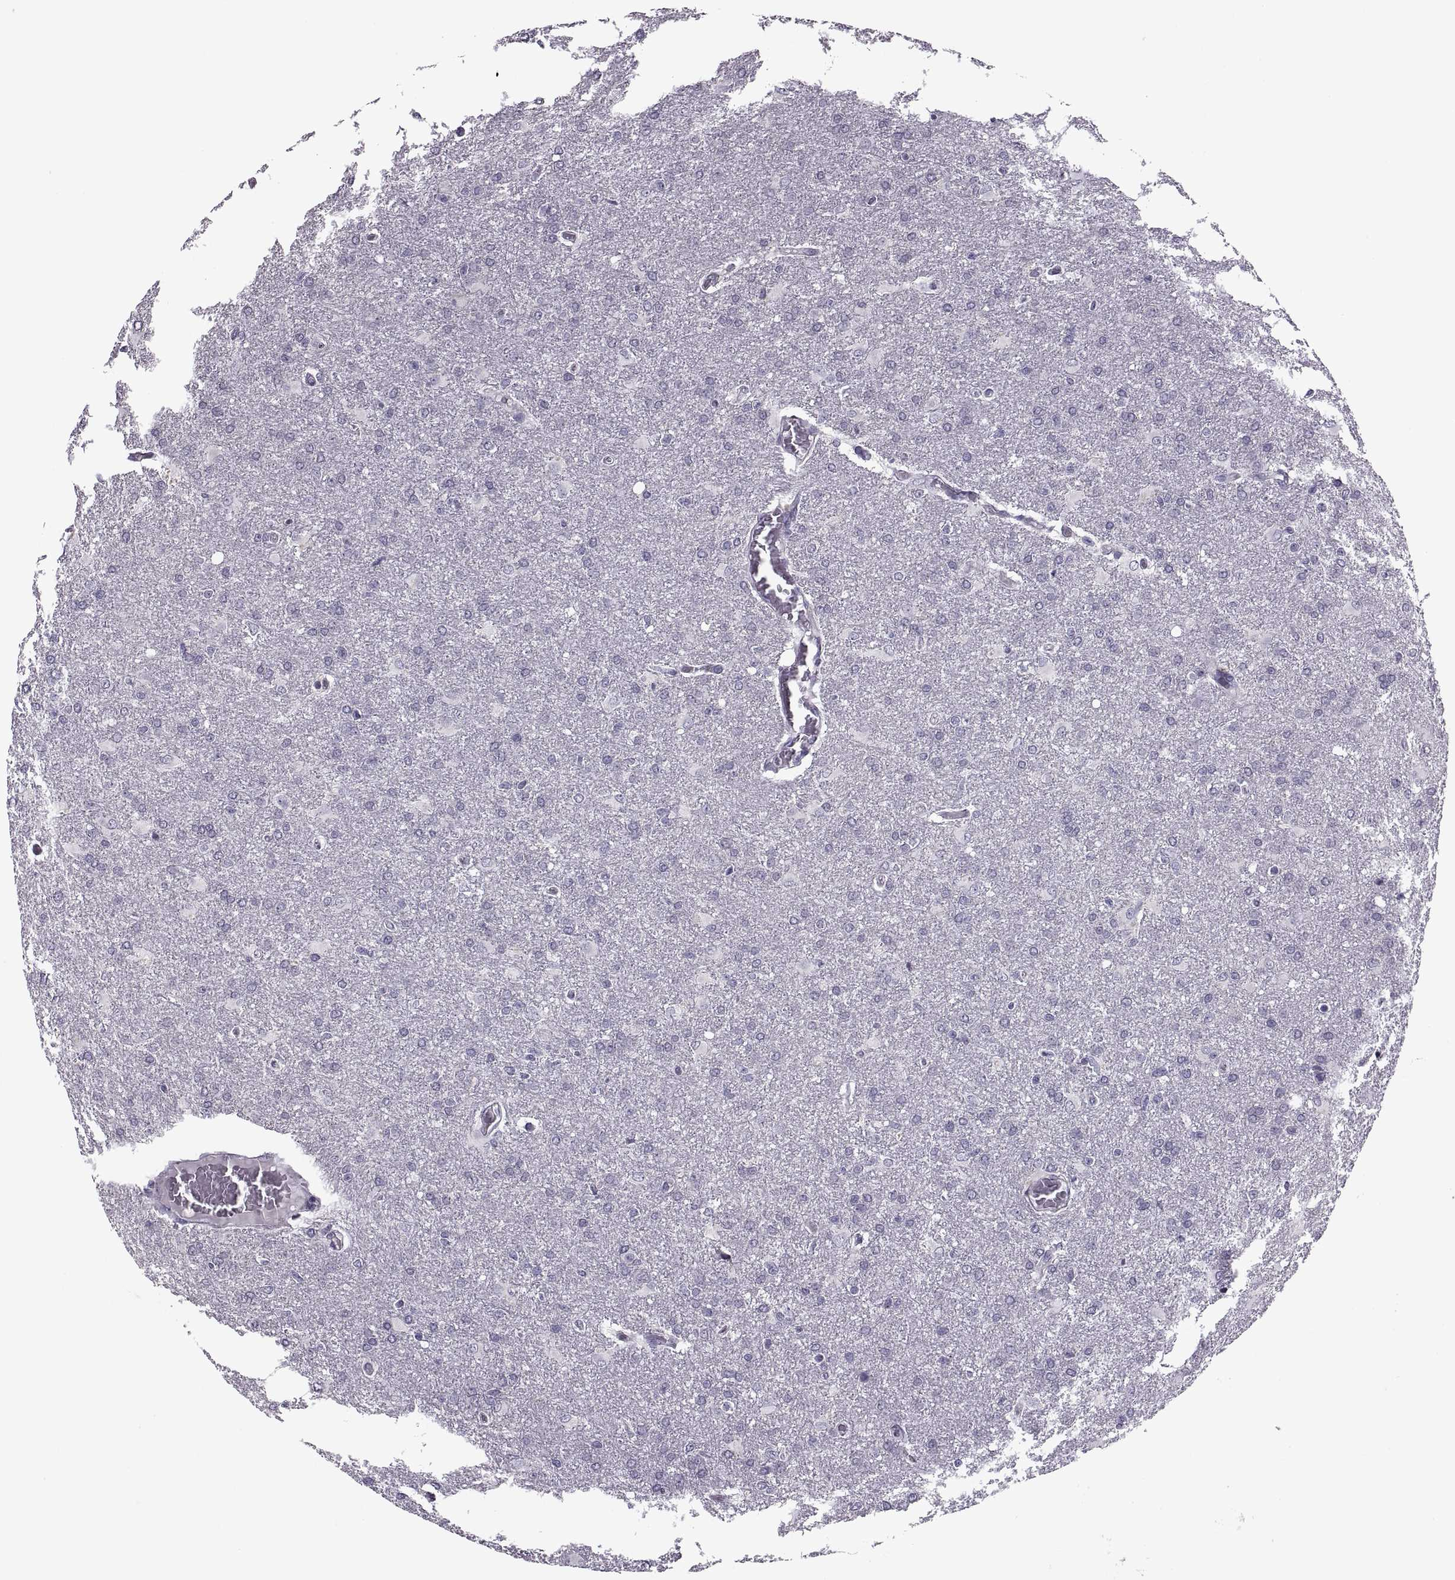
{"staining": {"intensity": "negative", "quantity": "none", "location": "none"}, "tissue": "glioma", "cell_type": "Tumor cells", "image_type": "cancer", "snomed": [{"axis": "morphology", "description": "Glioma, malignant, High grade"}, {"axis": "topography", "description": "Brain"}], "caption": "A high-resolution micrograph shows immunohistochemistry staining of glioma, which shows no significant positivity in tumor cells.", "gene": "LETM2", "patient": {"sex": "male", "age": 68}}